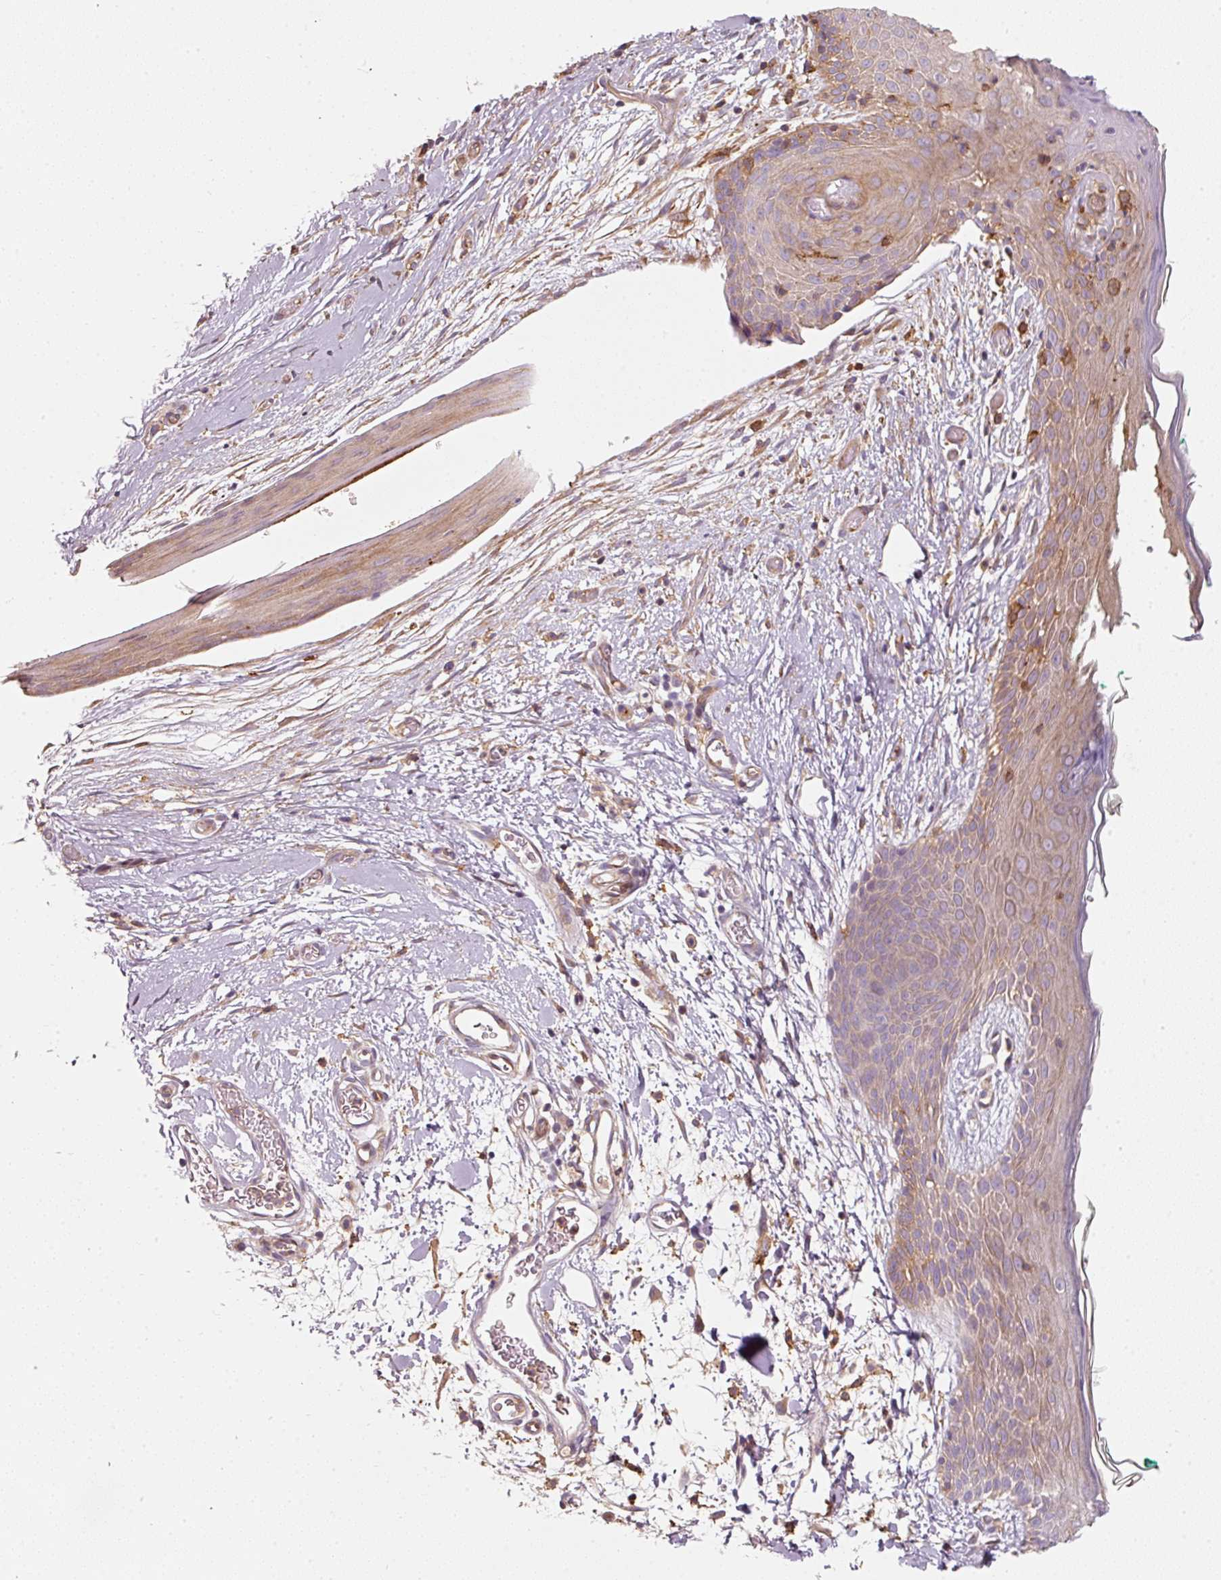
{"staining": {"intensity": "moderate", "quantity": ">75%", "location": "cytoplasmic/membranous"}, "tissue": "skin", "cell_type": "Fibroblasts", "image_type": "normal", "snomed": [{"axis": "morphology", "description": "Normal tissue, NOS"}, {"axis": "topography", "description": "Skin"}], "caption": "Unremarkable skin reveals moderate cytoplasmic/membranous staining in about >75% of fibroblasts, visualized by immunohistochemistry. Immunohistochemistry (ihc) stains the protein of interest in brown and the nuclei are stained blue.", "gene": "IQGAP2", "patient": {"sex": "male", "age": 79}}